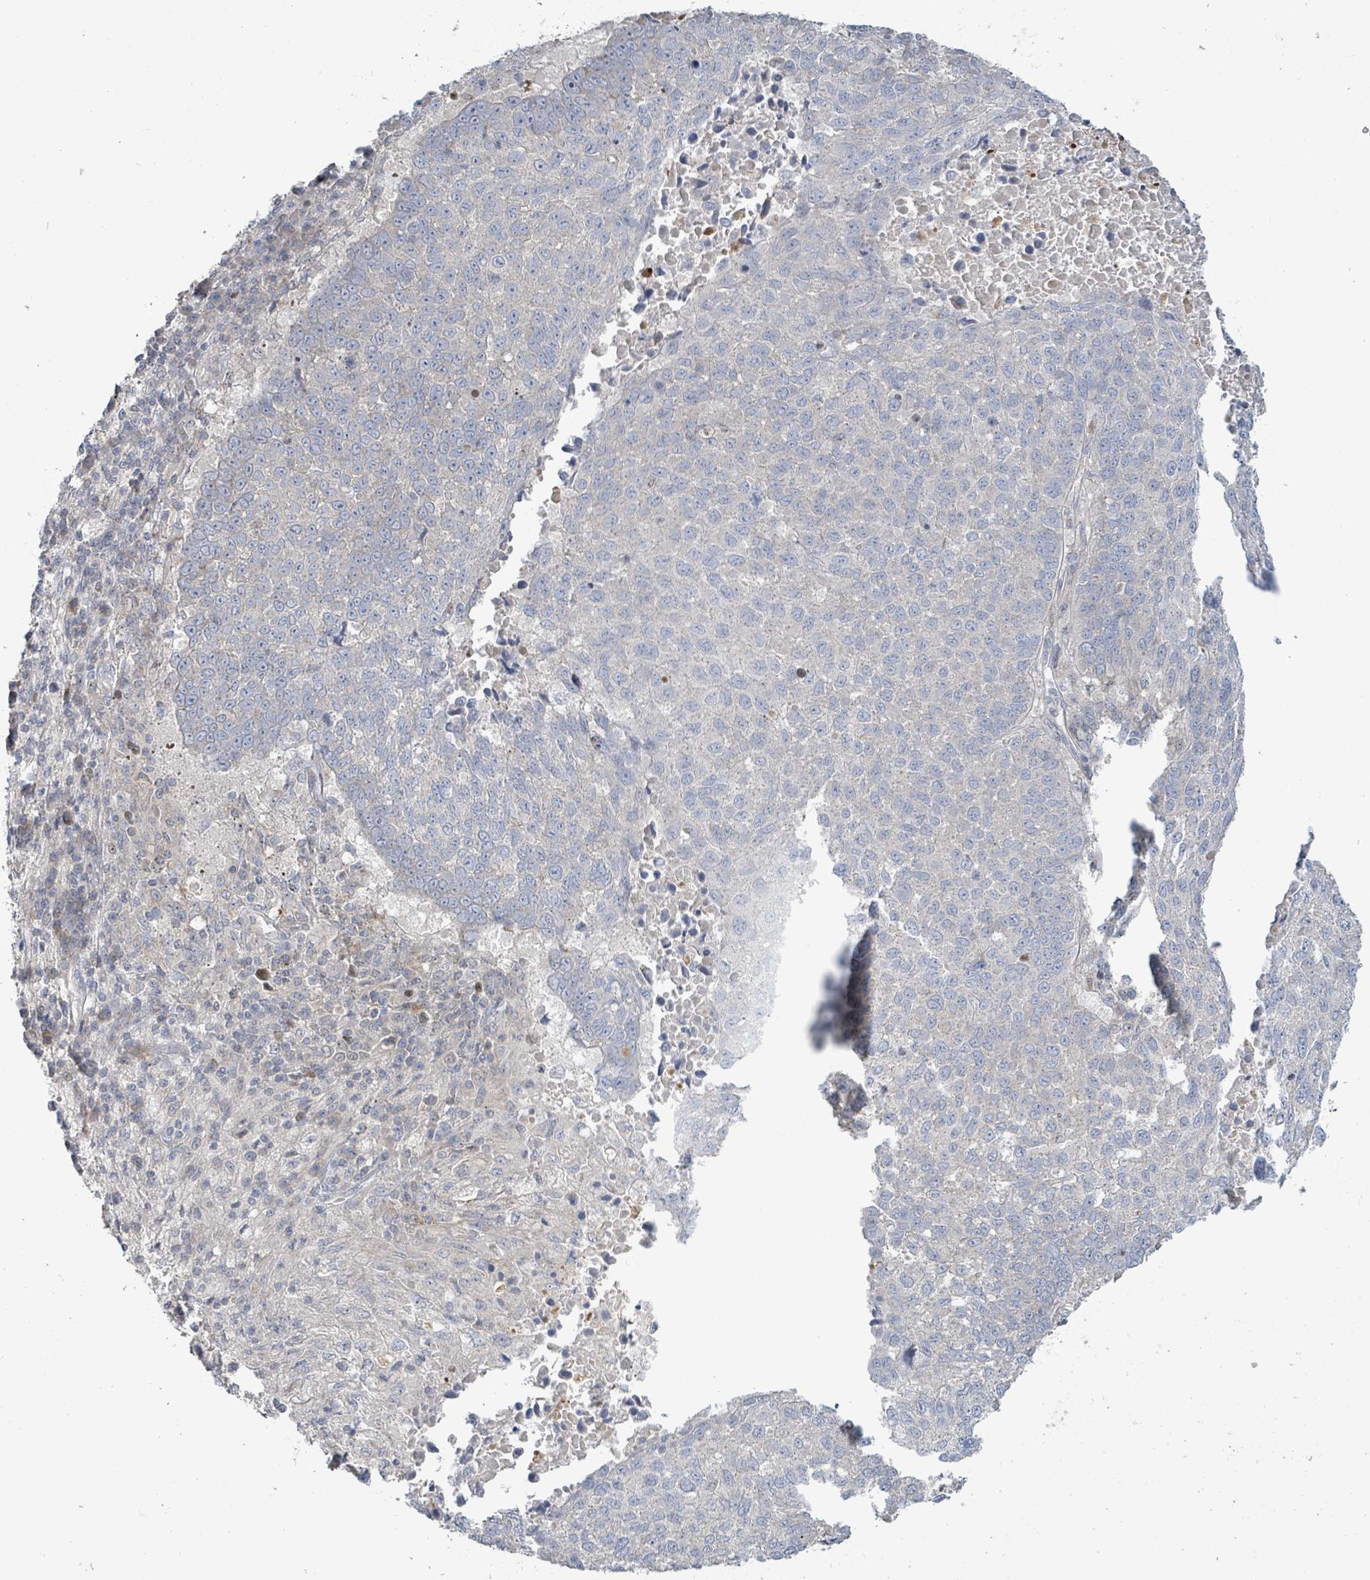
{"staining": {"intensity": "negative", "quantity": "none", "location": "none"}, "tissue": "lung cancer", "cell_type": "Tumor cells", "image_type": "cancer", "snomed": [{"axis": "morphology", "description": "Squamous cell carcinoma, NOS"}, {"axis": "topography", "description": "Lung"}], "caption": "The histopathology image reveals no significant positivity in tumor cells of lung cancer.", "gene": "LILRA4", "patient": {"sex": "male", "age": 73}}